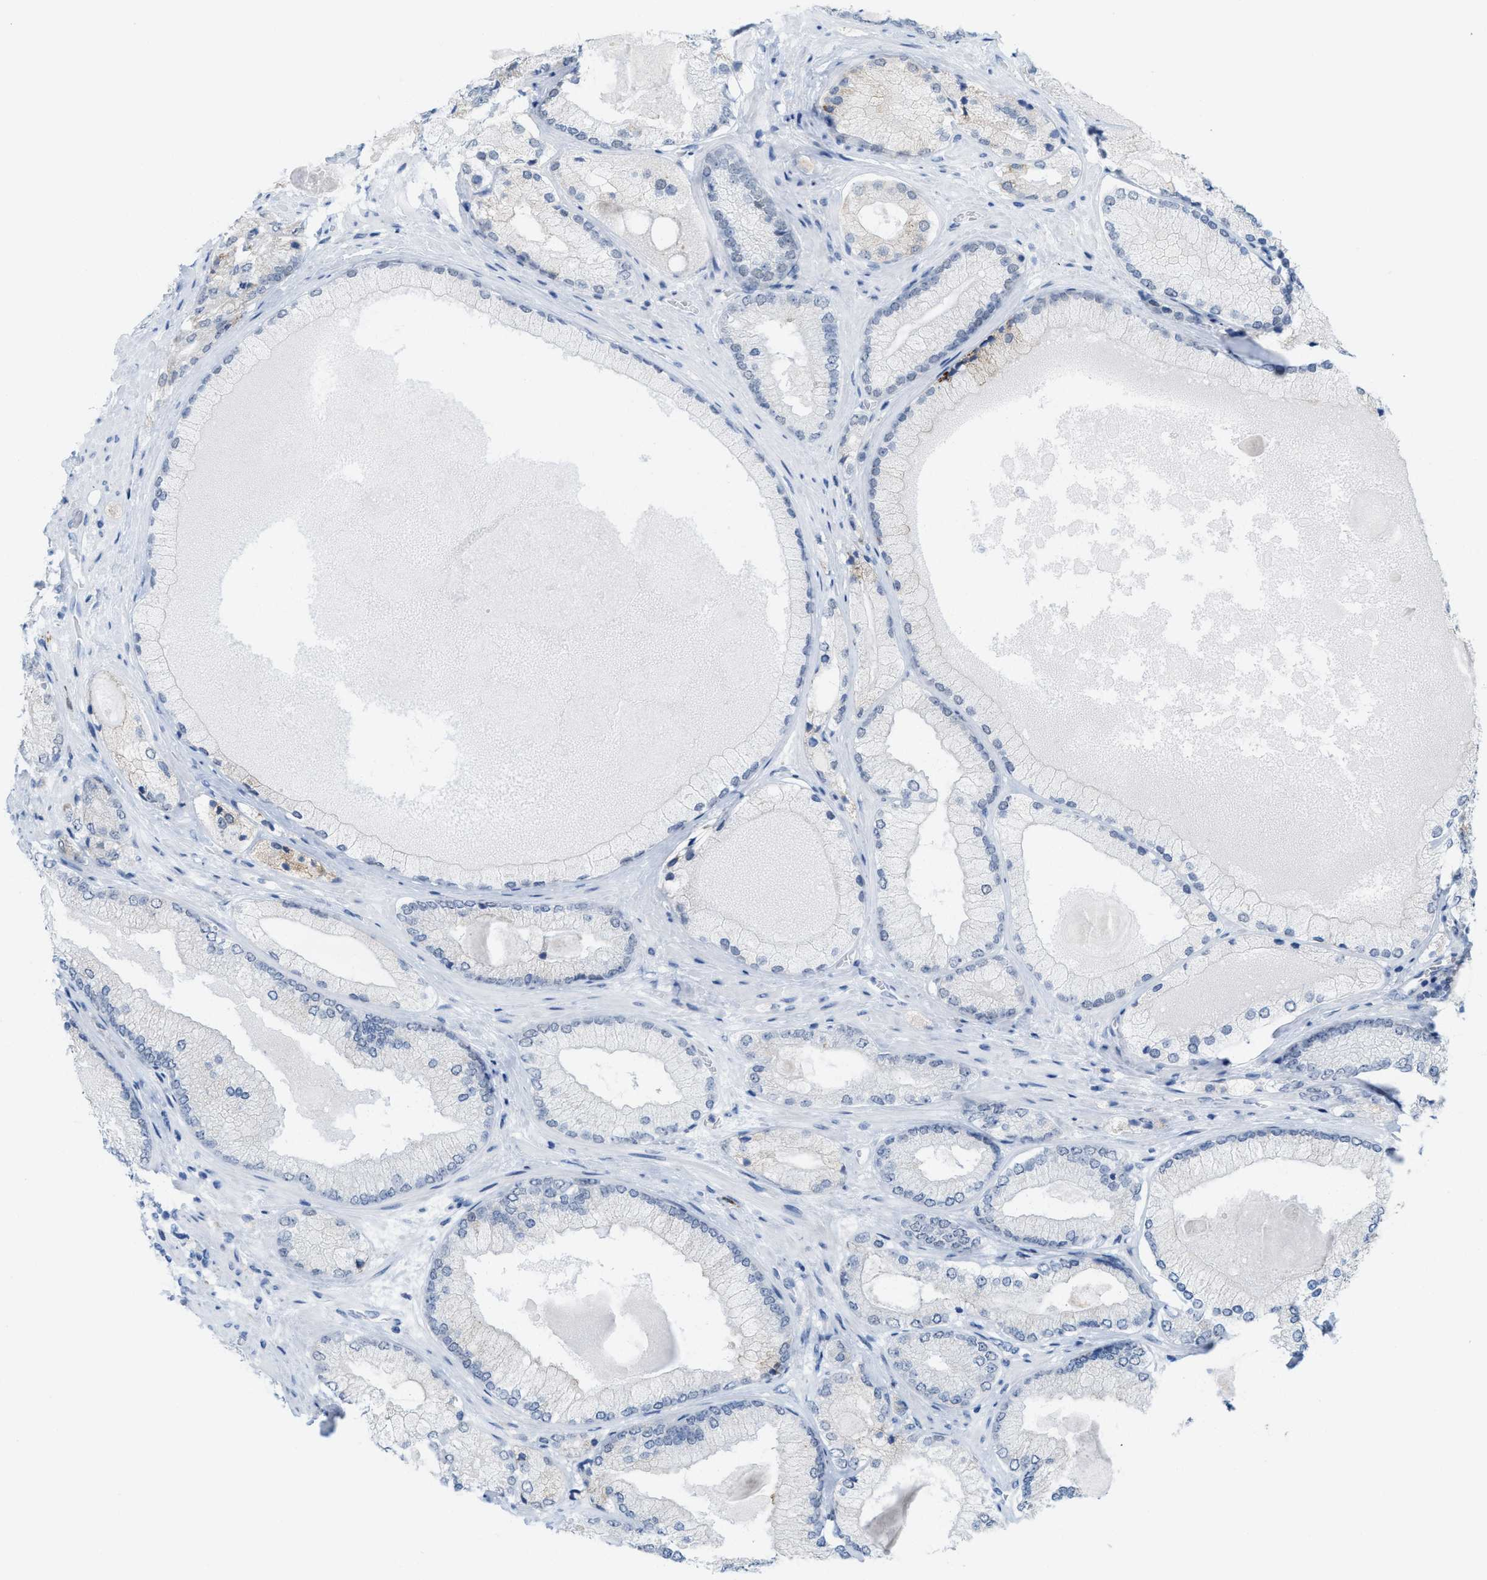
{"staining": {"intensity": "negative", "quantity": "none", "location": "none"}, "tissue": "prostate cancer", "cell_type": "Tumor cells", "image_type": "cancer", "snomed": [{"axis": "morphology", "description": "Adenocarcinoma, Low grade"}, {"axis": "topography", "description": "Prostate"}], "caption": "Immunohistochemistry image of prostate cancer (adenocarcinoma (low-grade)) stained for a protein (brown), which shows no positivity in tumor cells.", "gene": "KIFC3", "patient": {"sex": "male", "age": 65}}